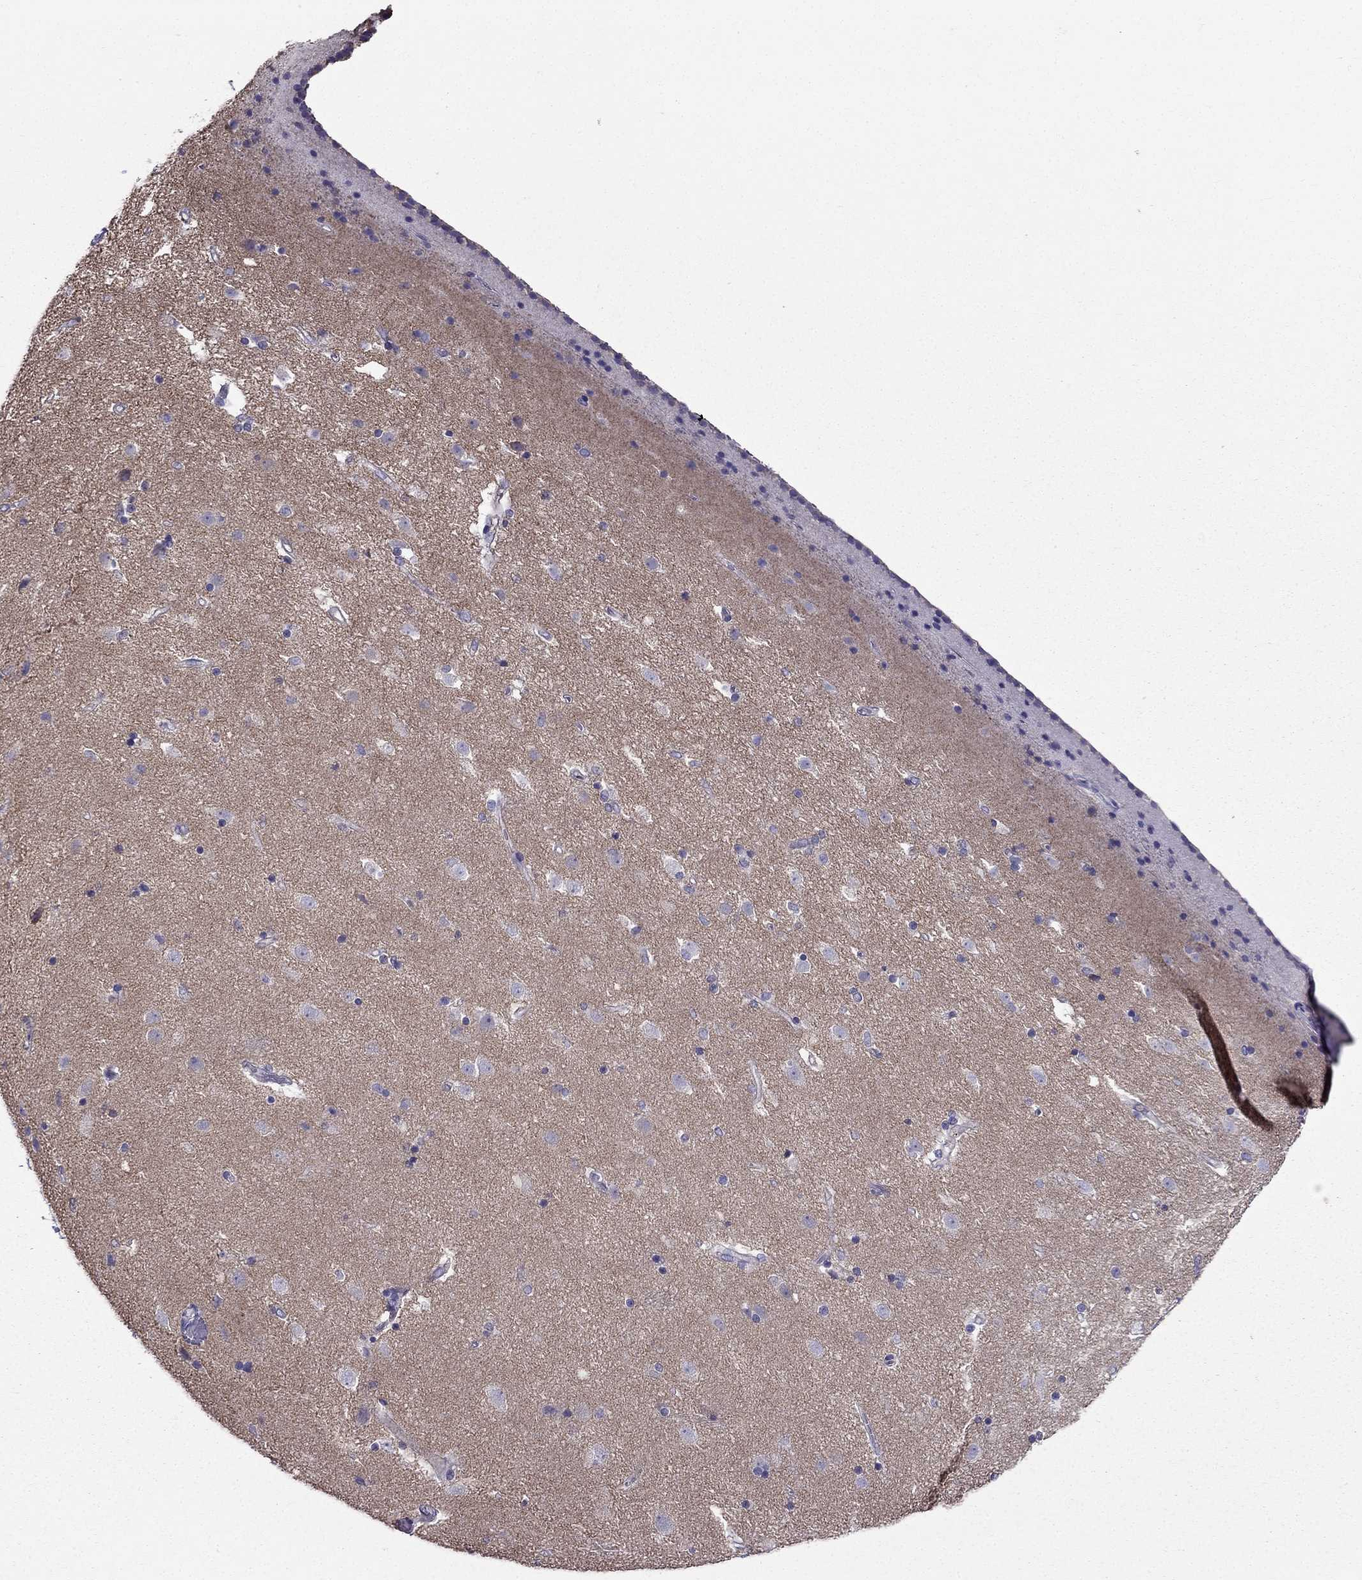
{"staining": {"intensity": "negative", "quantity": "none", "location": "none"}, "tissue": "caudate", "cell_type": "Glial cells", "image_type": "normal", "snomed": [{"axis": "morphology", "description": "Normal tissue, NOS"}, {"axis": "topography", "description": "Lateral ventricle wall"}], "caption": "The immunohistochemistry (IHC) image has no significant expression in glial cells of caudate.", "gene": "AAK1", "patient": {"sex": "female", "age": 71}}